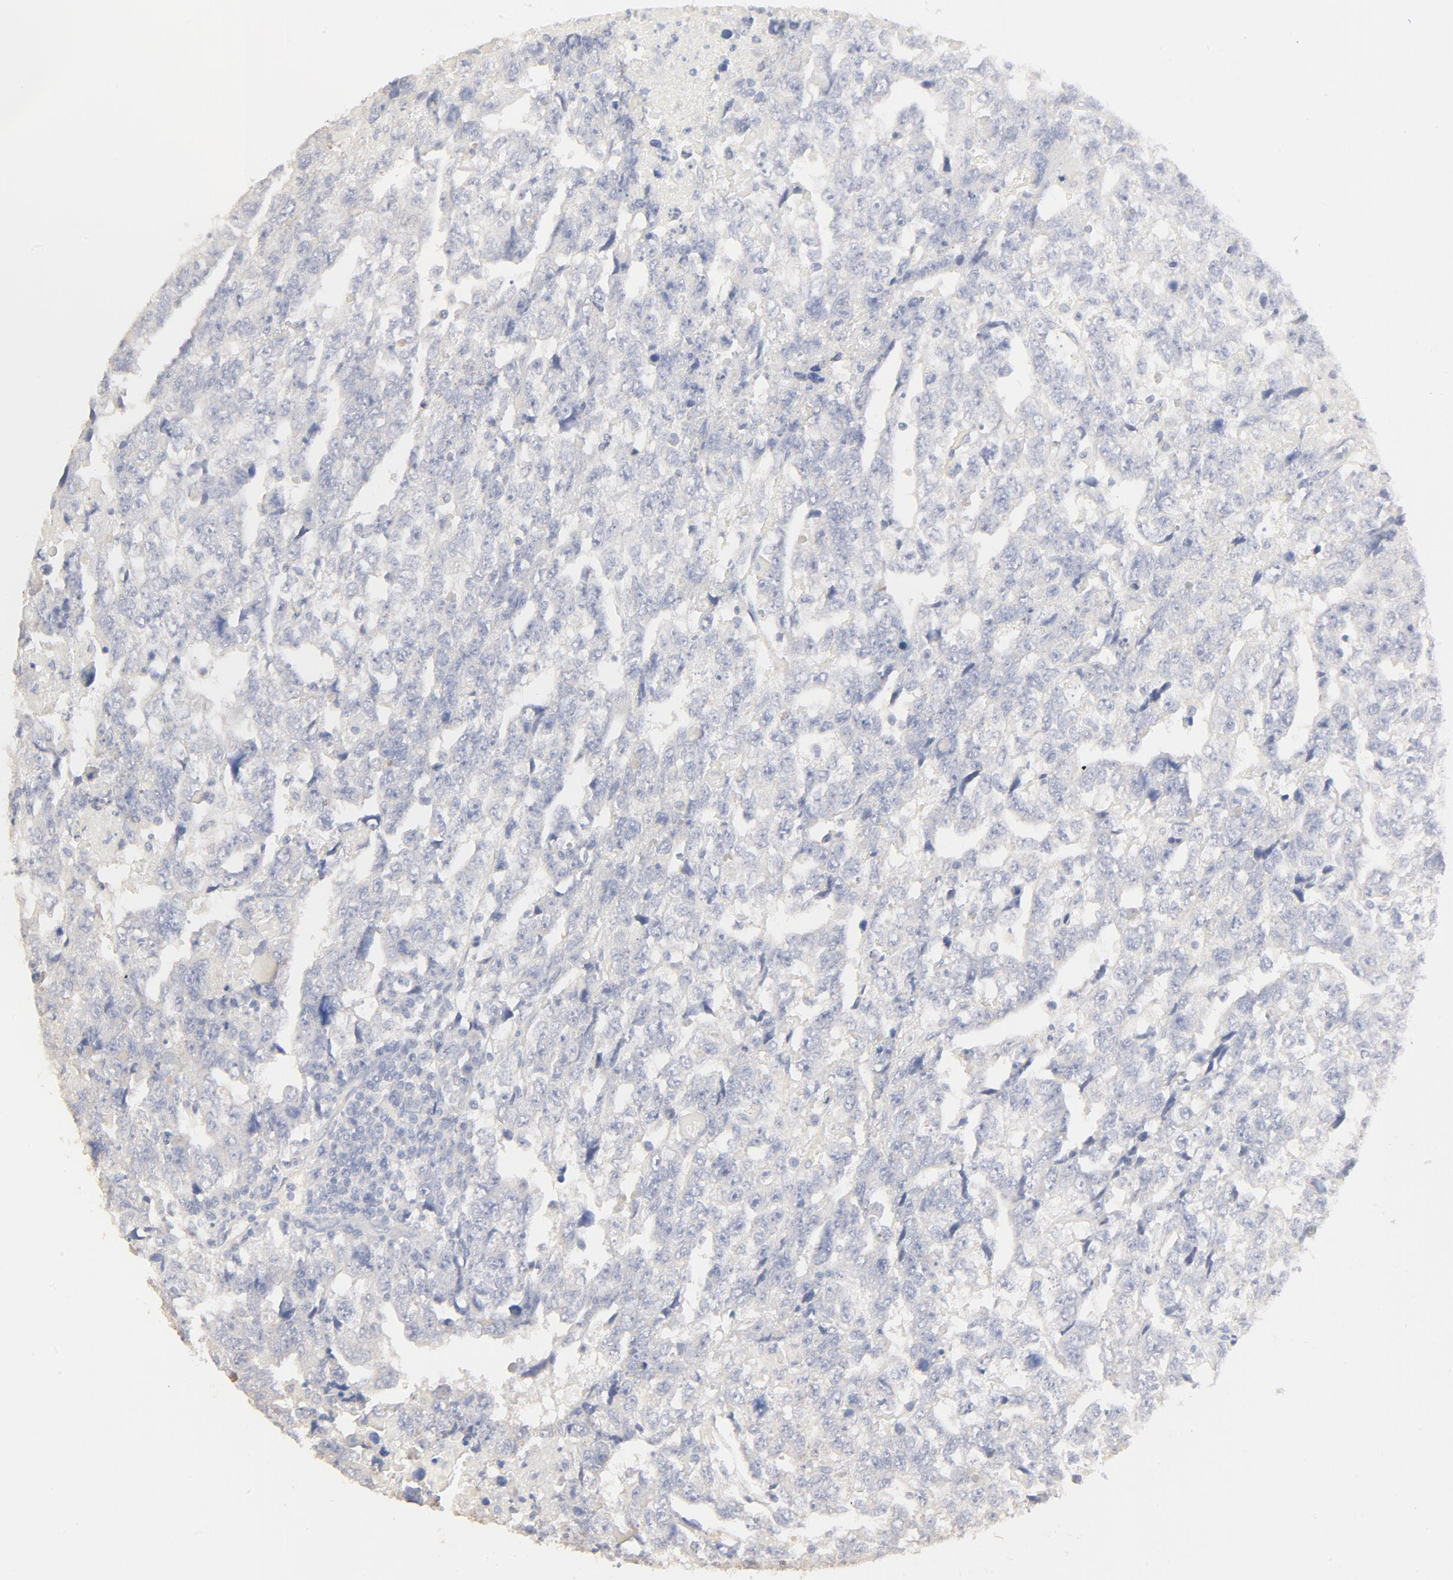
{"staining": {"intensity": "negative", "quantity": "none", "location": "none"}, "tissue": "testis cancer", "cell_type": "Tumor cells", "image_type": "cancer", "snomed": [{"axis": "morphology", "description": "Carcinoma, Embryonal, NOS"}, {"axis": "topography", "description": "Testis"}], "caption": "Testis cancer was stained to show a protein in brown. There is no significant expression in tumor cells. (Stains: DAB immunohistochemistry (IHC) with hematoxylin counter stain, Microscopy: brightfield microscopy at high magnification).", "gene": "FCGBP", "patient": {"sex": "male", "age": 36}}